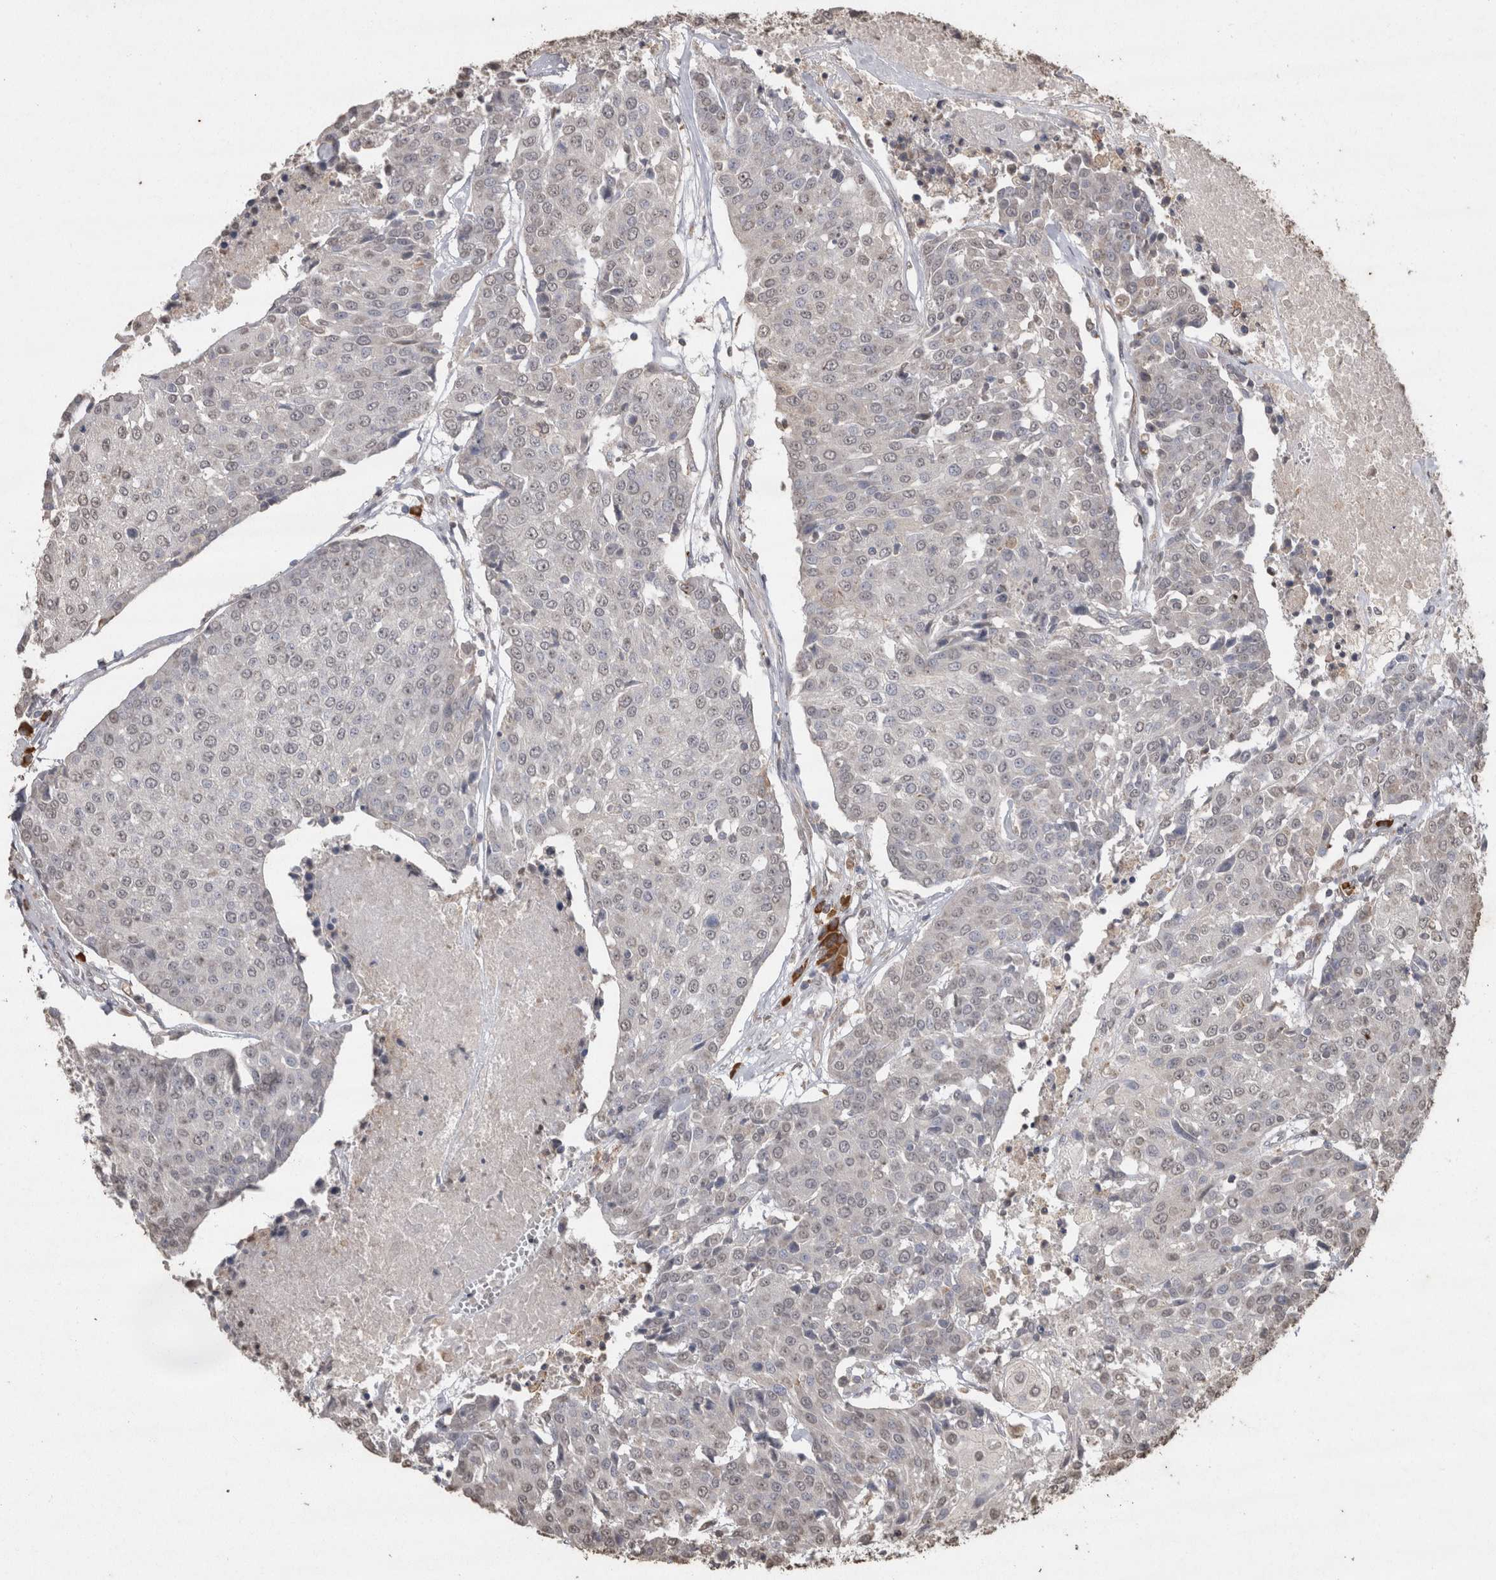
{"staining": {"intensity": "weak", "quantity": "<25%", "location": "nuclear"}, "tissue": "urothelial cancer", "cell_type": "Tumor cells", "image_type": "cancer", "snomed": [{"axis": "morphology", "description": "Urothelial carcinoma, High grade"}, {"axis": "topography", "description": "Urinary bladder"}], "caption": "Immunohistochemical staining of human high-grade urothelial carcinoma shows no significant staining in tumor cells.", "gene": "CRELD2", "patient": {"sex": "female", "age": 85}}